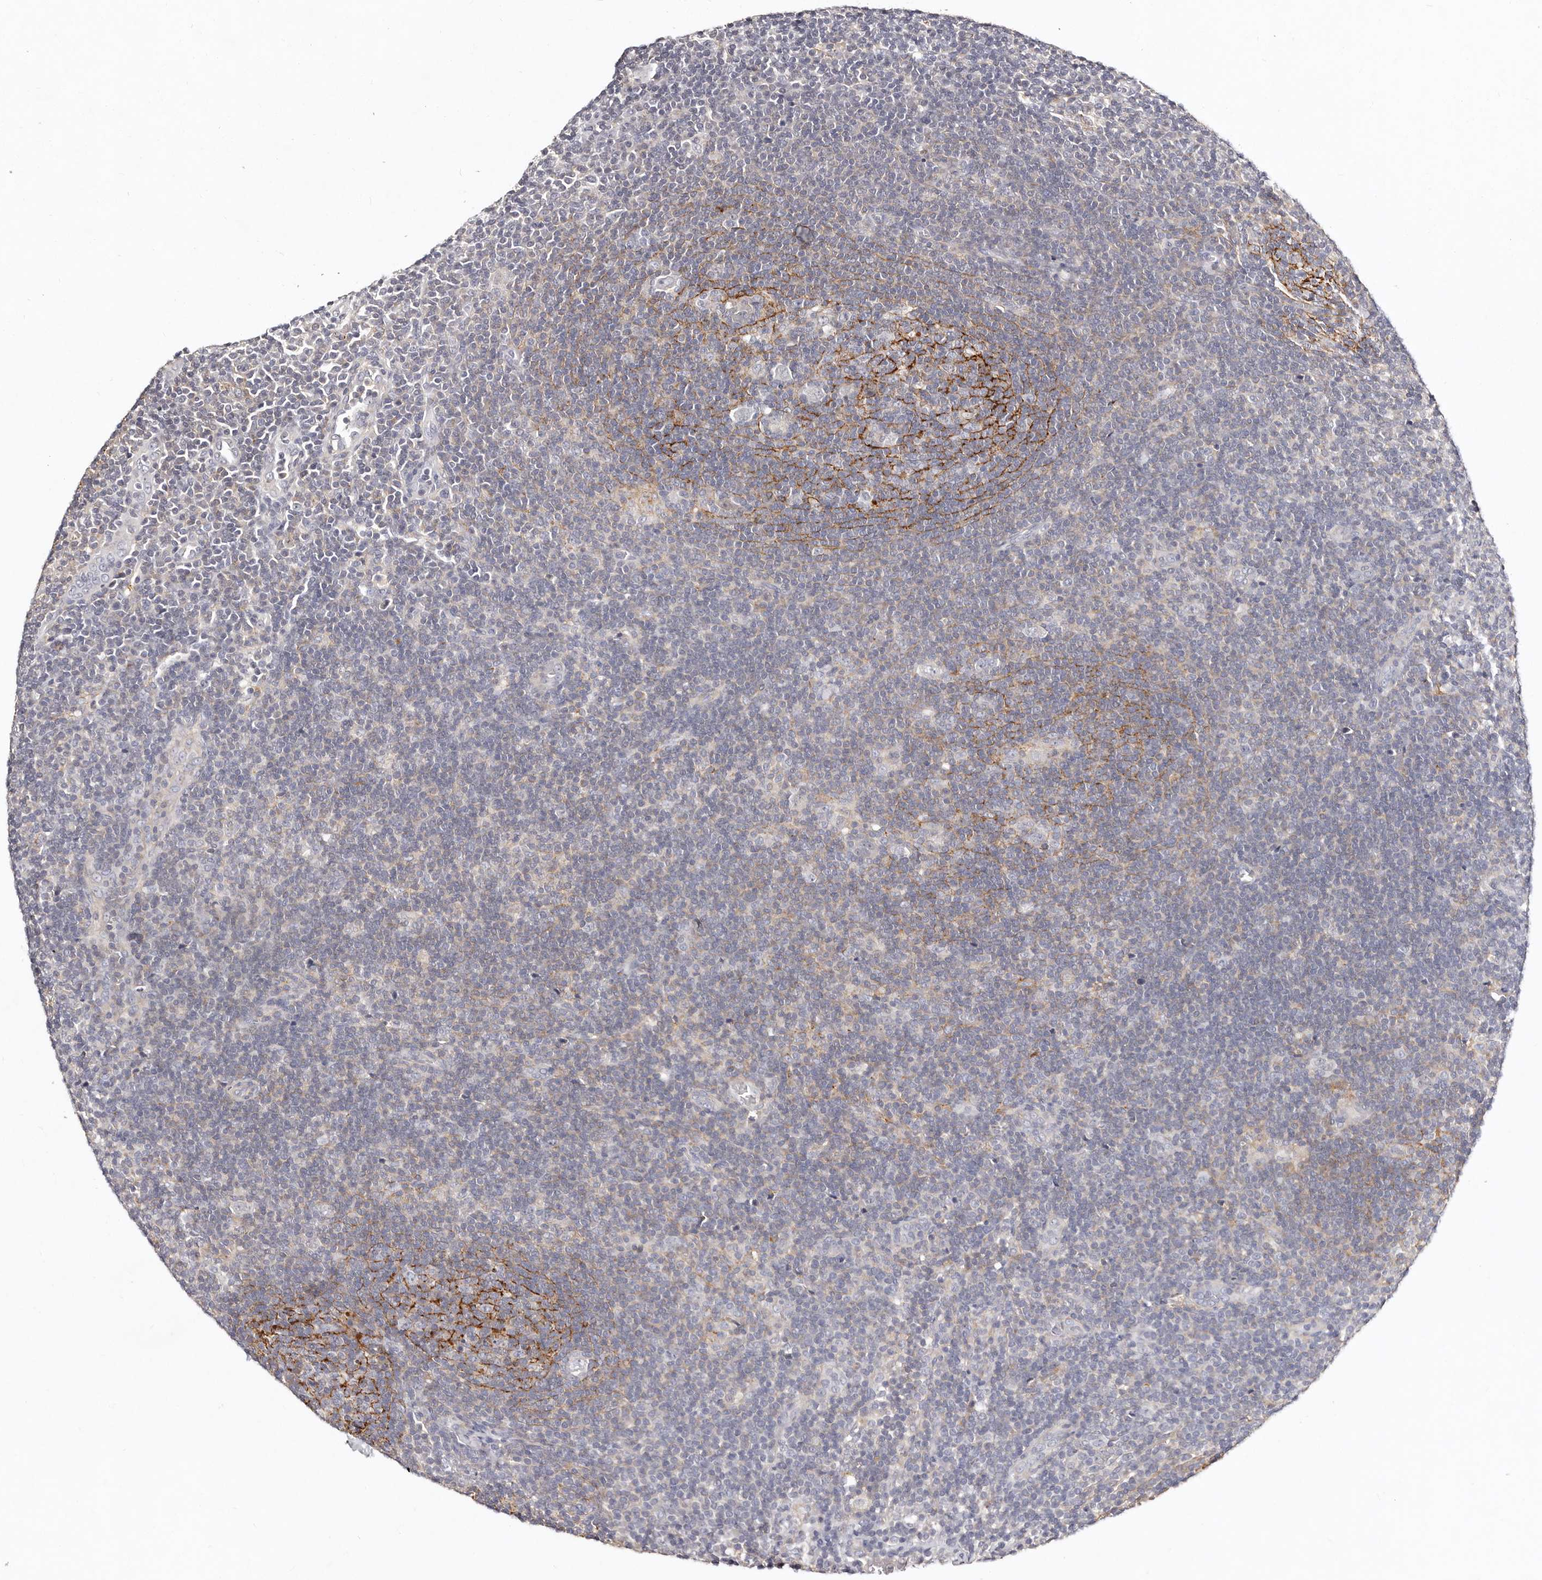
{"staining": {"intensity": "negative", "quantity": "none", "location": "none"}, "tissue": "lymphoma", "cell_type": "Tumor cells", "image_type": "cancer", "snomed": [{"axis": "morphology", "description": "Hodgkin's disease, NOS"}, {"axis": "topography", "description": "Lymph node"}], "caption": "IHC histopathology image of Hodgkin's disease stained for a protein (brown), which demonstrates no expression in tumor cells.", "gene": "MRPS33", "patient": {"sex": "female", "age": 57}}